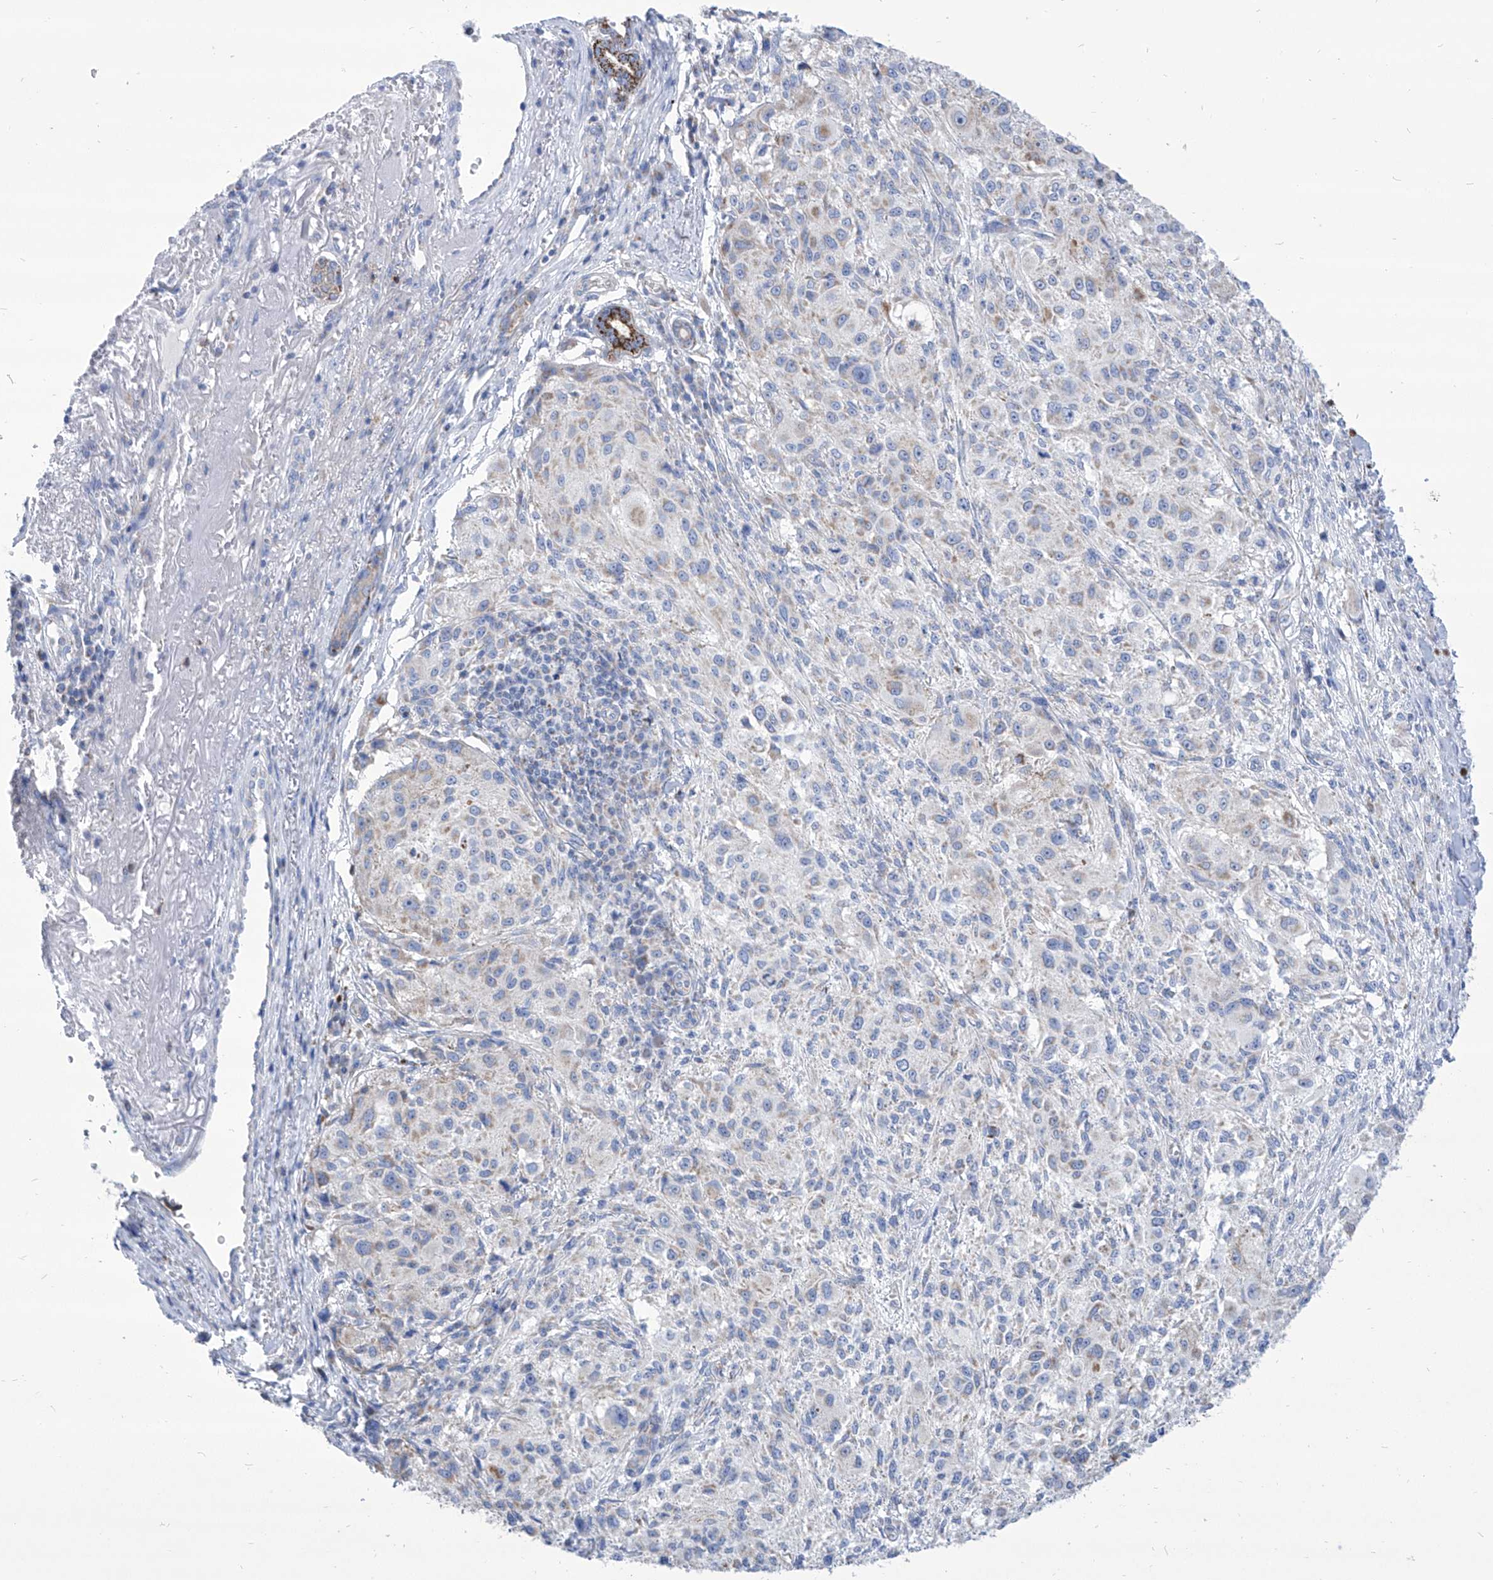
{"staining": {"intensity": "negative", "quantity": "none", "location": "none"}, "tissue": "melanoma", "cell_type": "Tumor cells", "image_type": "cancer", "snomed": [{"axis": "morphology", "description": "Necrosis, NOS"}, {"axis": "morphology", "description": "Malignant melanoma, NOS"}, {"axis": "topography", "description": "Skin"}], "caption": "There is no significant positivity in tumor cells of malignant melanoma.", "gene": "COQ3", "patient": {"sex": "female", "age": 87}}